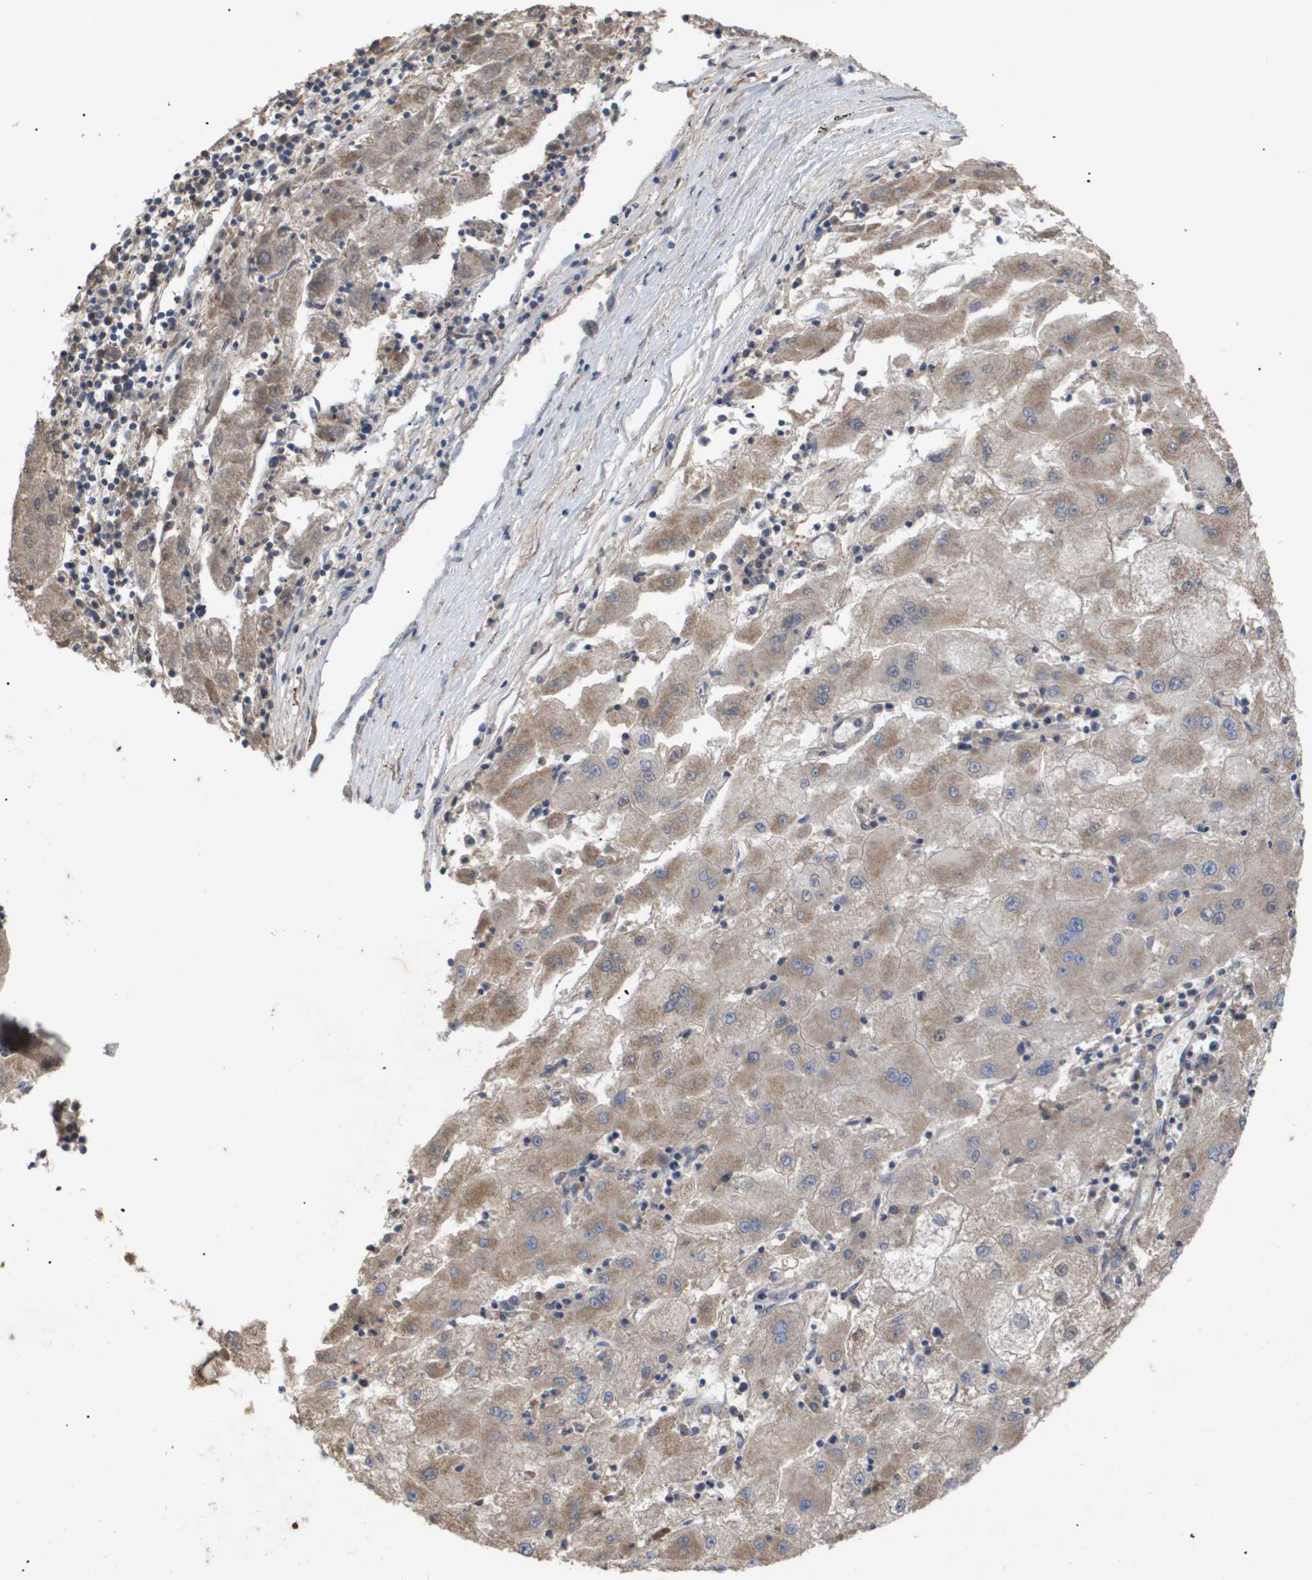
{"staining": {"intensity": "moderate", "quantity": ">75%", "location": "cytoplasmic/membranous"}, "tissue": "liver cancer", "cell_type": "Tumor cells", "image_type": "cancer", "snomed": [{"axis": "morphology", "description": "Carcinoma, Hepatocellular, NOS"}, {"axis": "topography", "description": "Liver"}], "caption": "Immunohistochemical staining of hepatocellular carcinoma (liver) shows moderate cytoplasmic/membranous protein staining in approximately >75% of tumor cells.", "gene": "TNS1", "patient": {"sex": "male", "age": 72}}